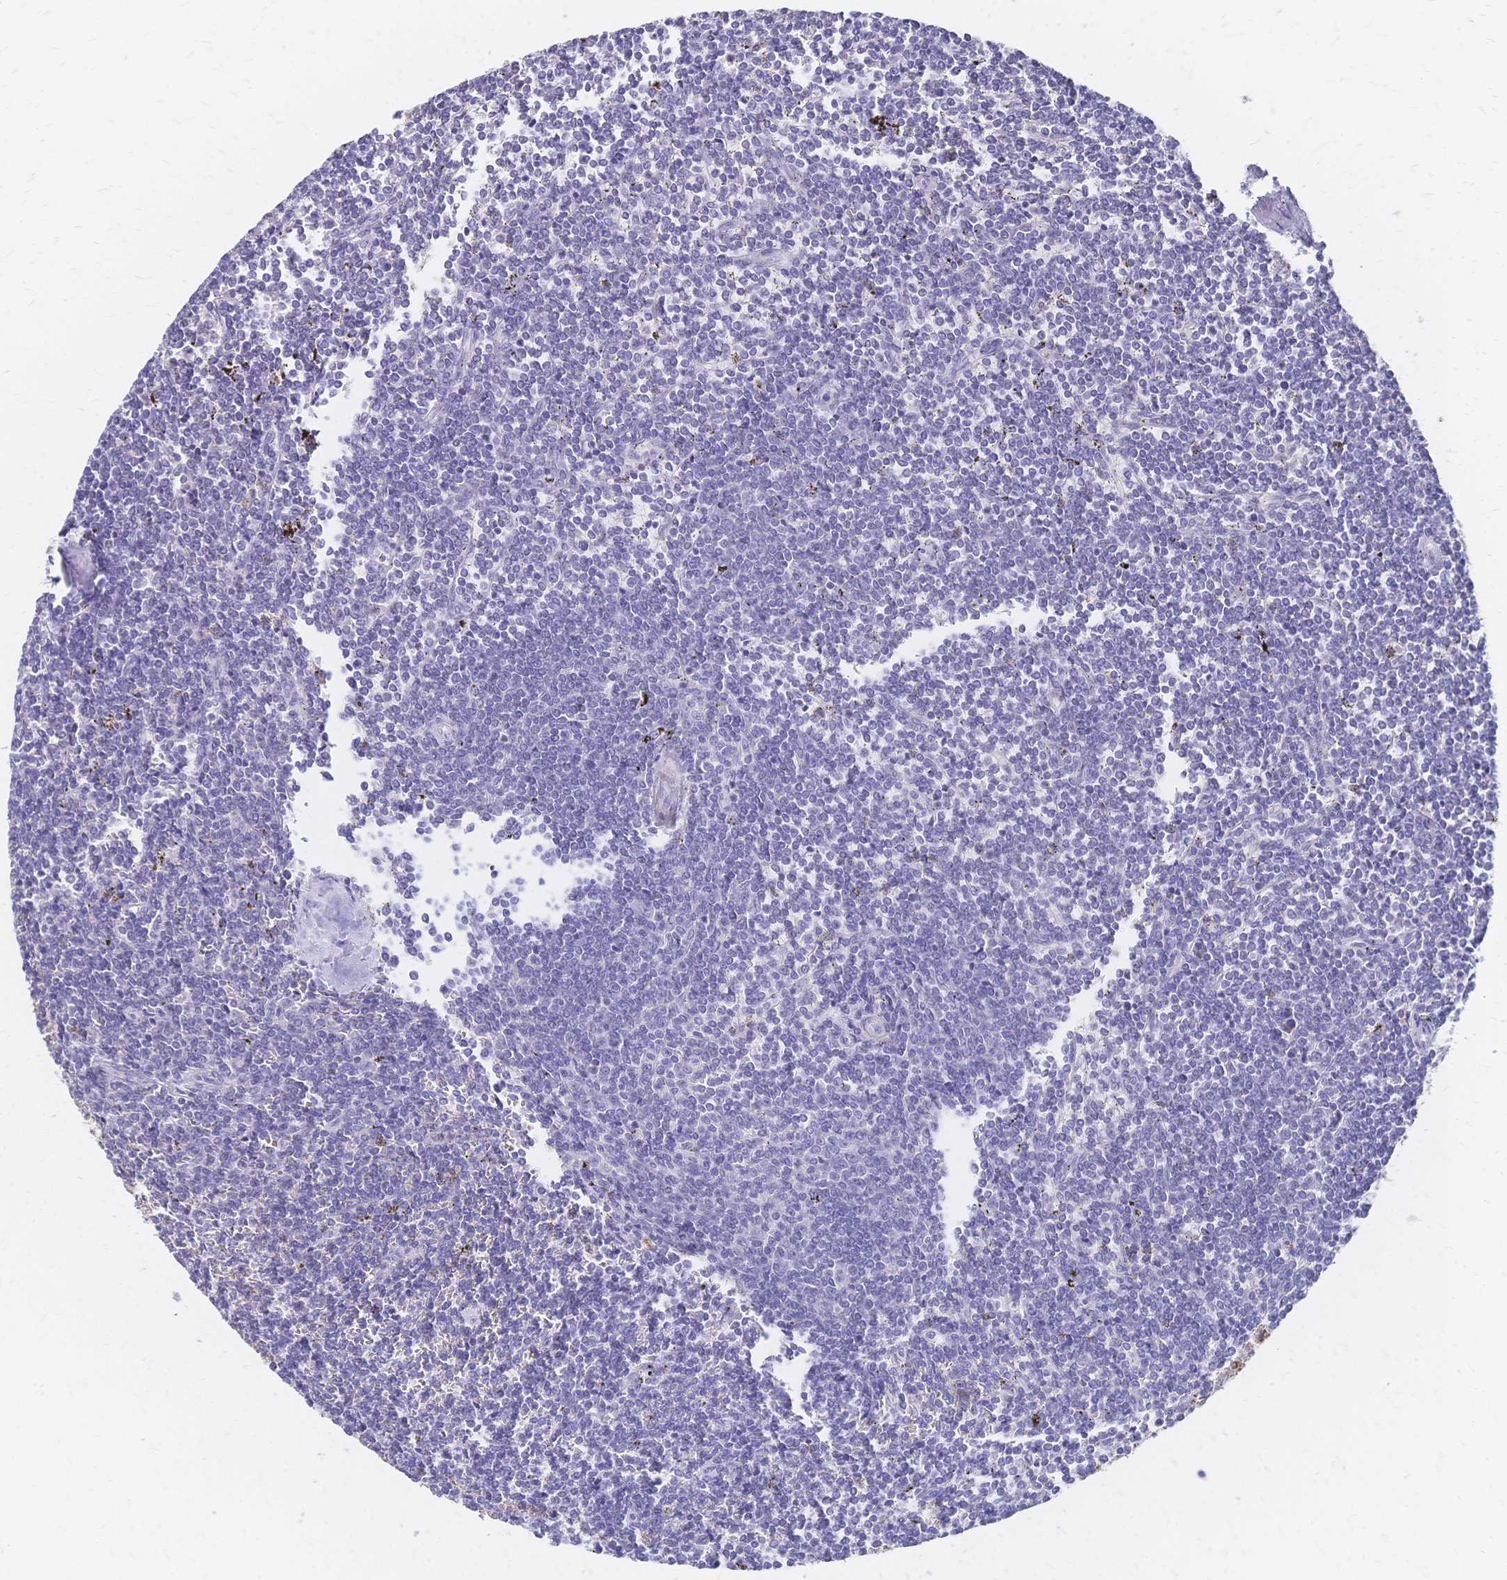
{"staining": {"intensity": "negative", "quantity": "none", "location": "none"}, "tissue": "lymphoma", "cell_type": "Tumor cells", "image_type": "cancer", "snomed": [{"axis": "morphology", "description": "Malignant lymphoma, non-Hodgkin's type, Low grade"}, {"axis": "topography", "description": "Spleen"}], "caption": "Immunohistochemical staining of human low-grade malignant lymphoma, non-Hodgkin's type displays no significant staining in tumor cells. (Stains: DAB IHC with hematoxylin counter stain, Microscopy: brightfield microscopy at high magnification).", "gene": "DTNB", "patient": {"sex": "male", "age": 78}}